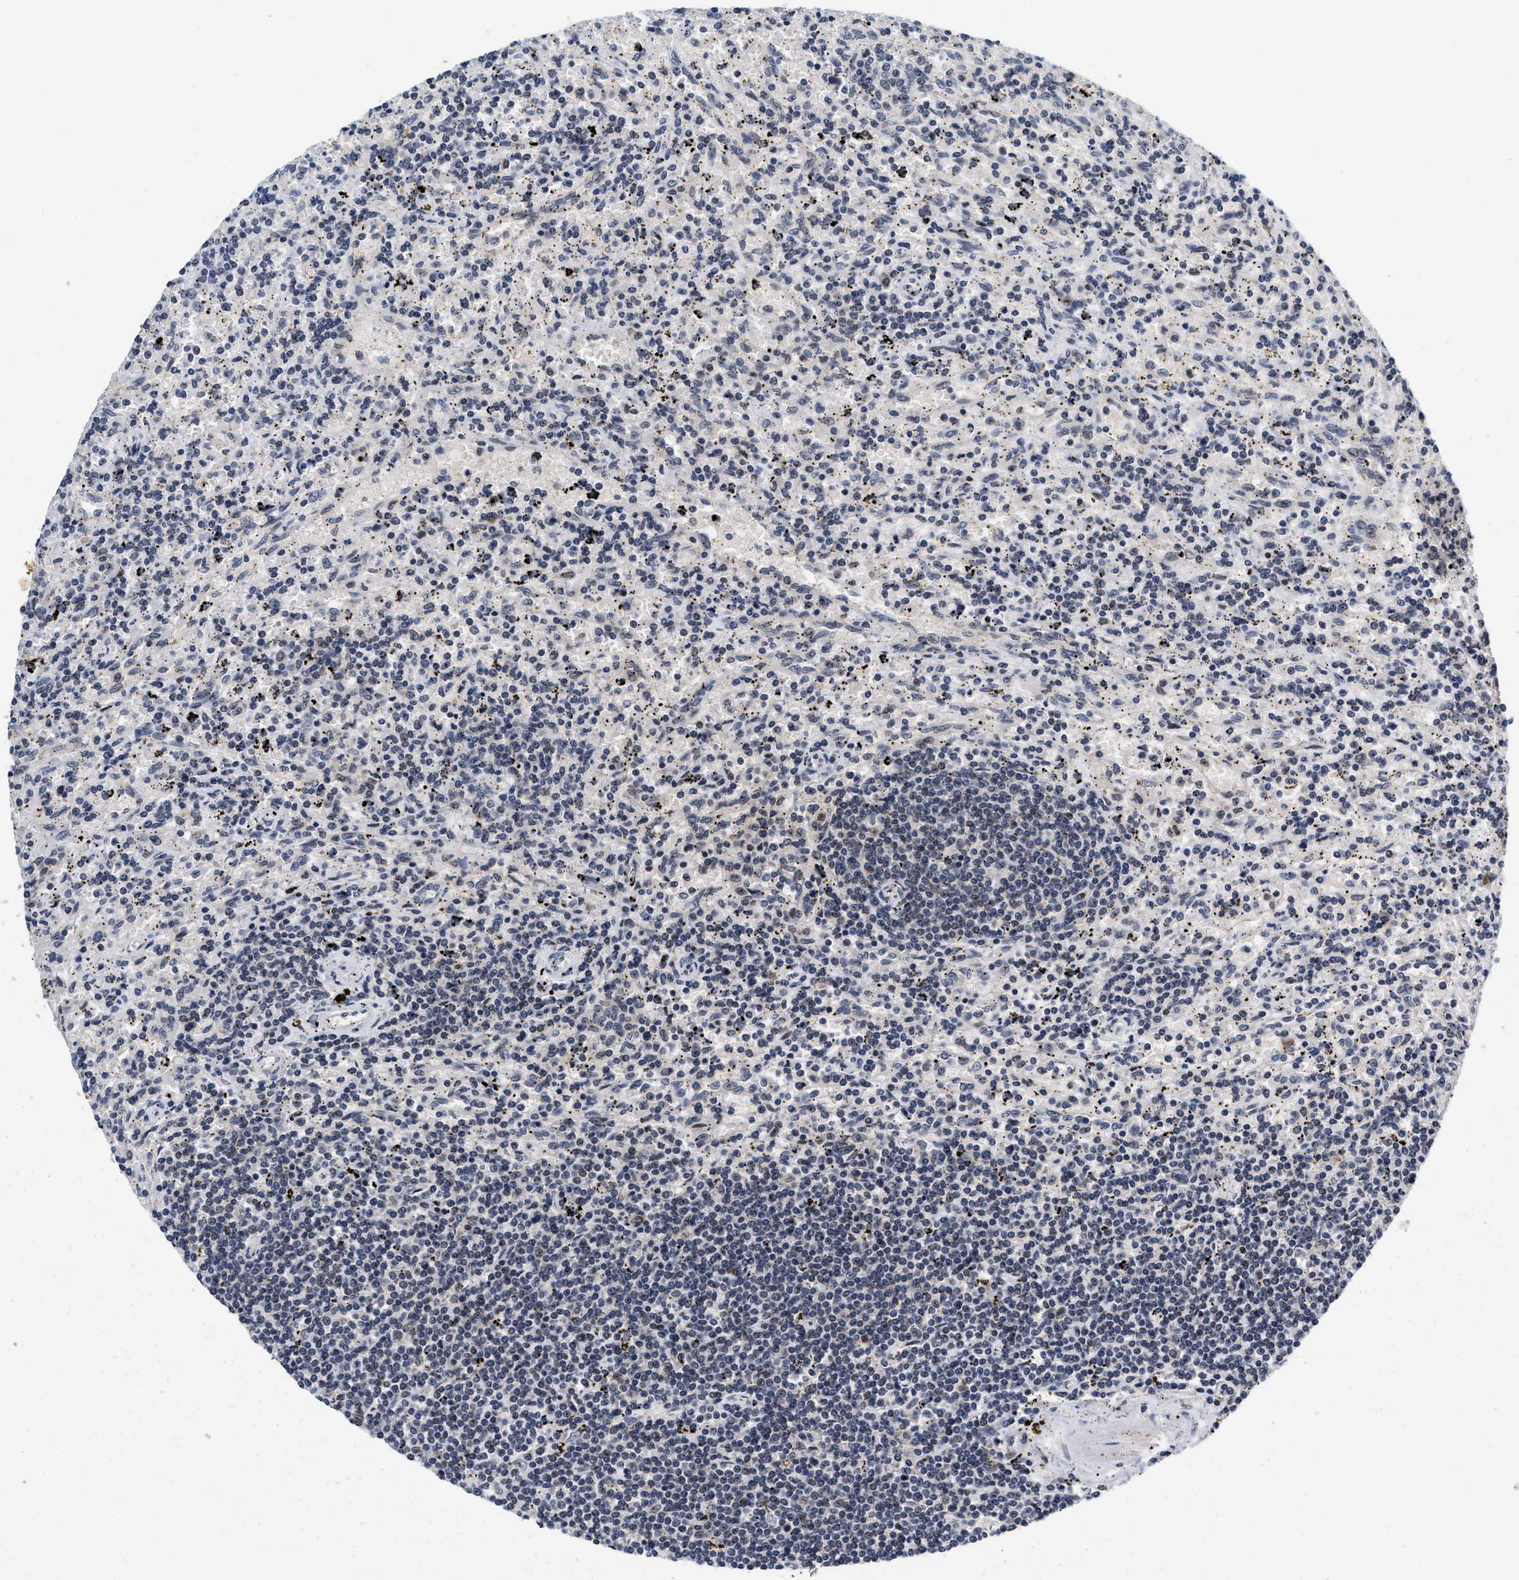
{"staining": {"intensity": "negative", "quantity": "none", "location": "none"}, "tissue": "lymphoma", "cell_type": "Tumor cells", "image_type": "cancer", "snomed": [{"axis": "morphology", "description": "Malignant lymphoma, non-Hodgkin's type, Low grade"}, {"axis": "topography", "description": "Spleen"}], "caption": "An image of human malignant lymphoma, non-Hodgkin's type (low-grade) is negative for staining in tumor cells.", "gene": "INIP", "patient": {"sex": "male", "age": 76}}